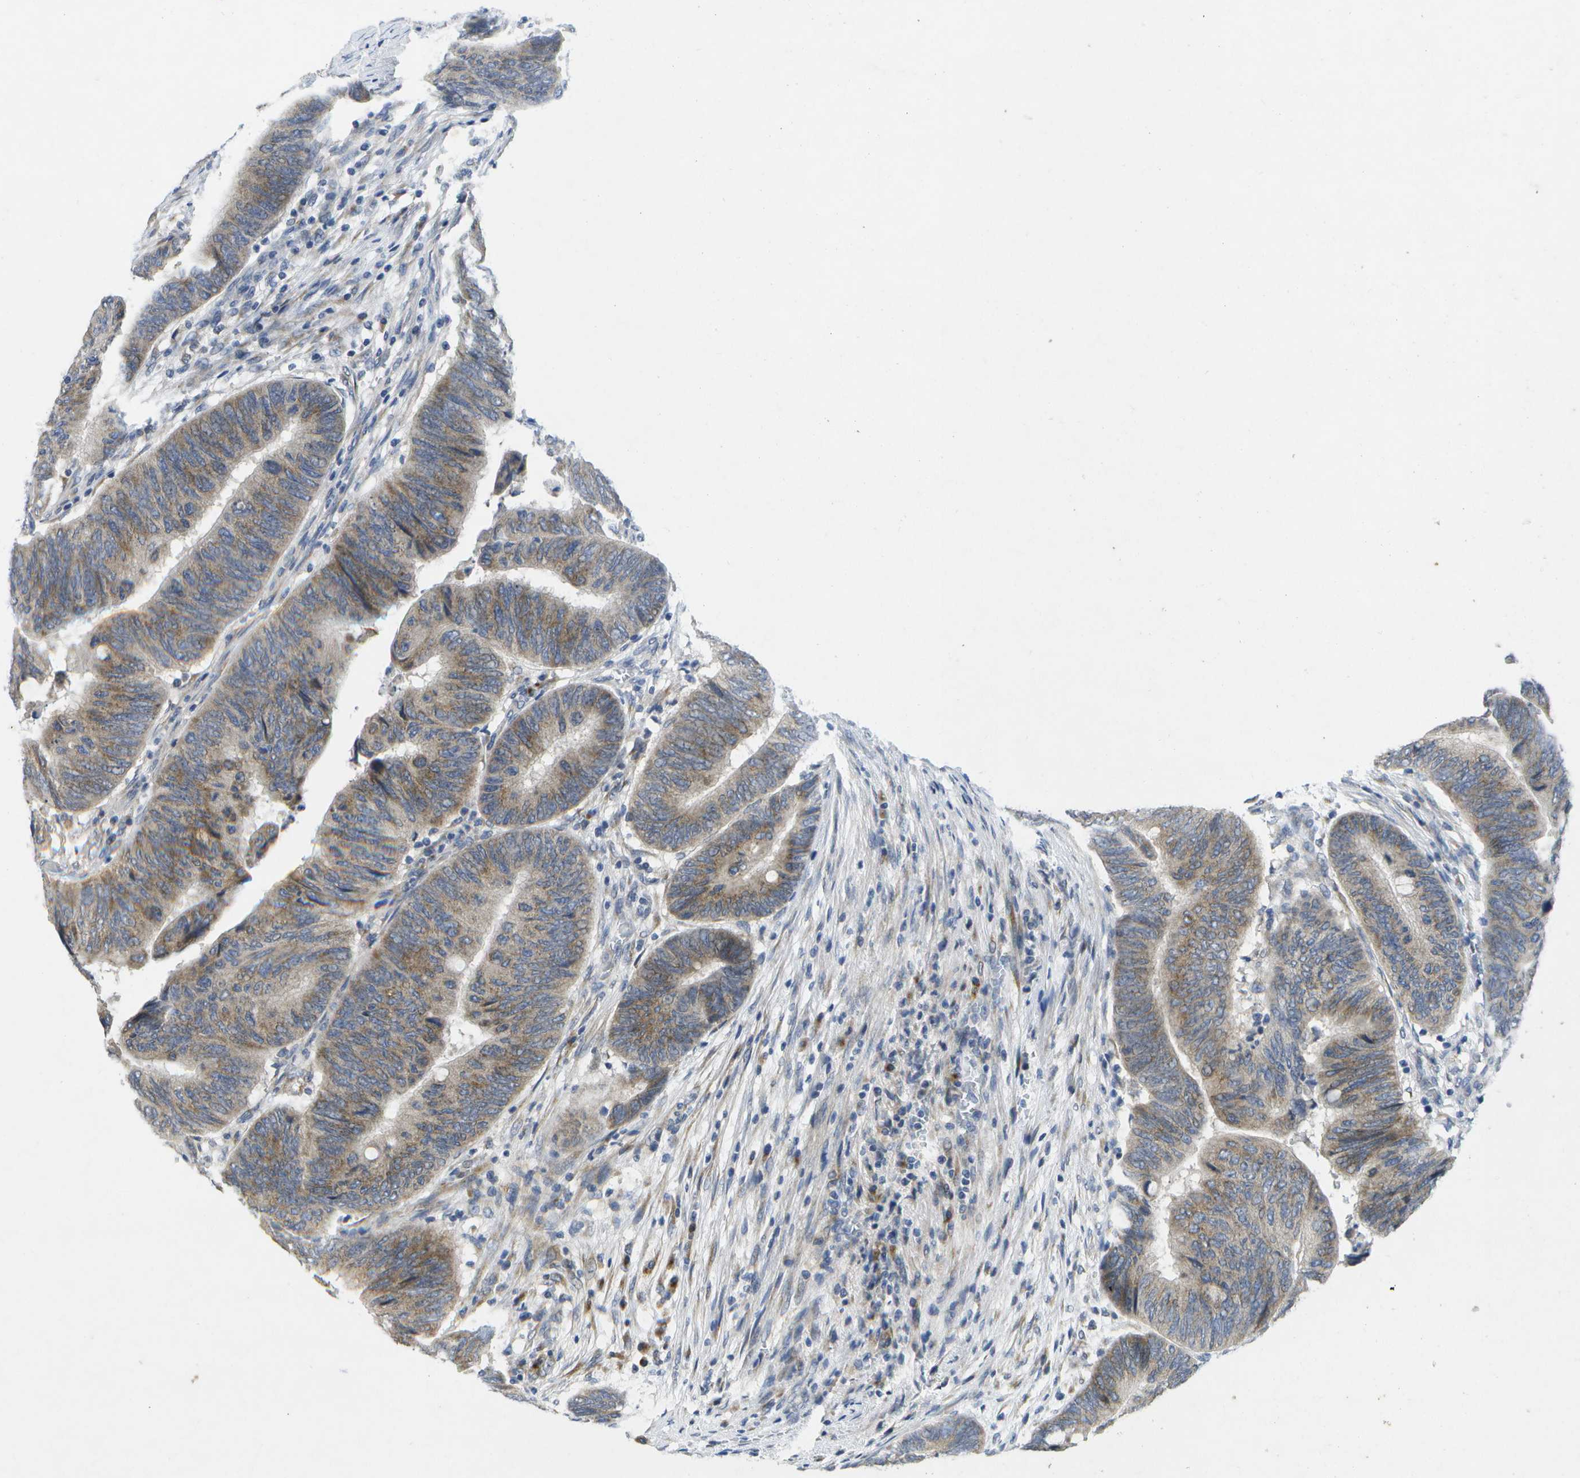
{"staining": {"intensity": "moderate", "quantity": "25%-75%", "location": "cytoplasmic/membranous"}, "tissue": "colorectal cancer", "cell_type": "Tumor cells", "image_type": "cancer", "snomed": [{"axis": "morphology", "description": "Normal tissue, NOS"}, {"axis": "morphology", "description": "Adenocarcinoma, NOS"}, {"axis": "topography", "description": "Rectum"}, {"axis": "topography", "description": "Peripheral nerve tissue"}], "caption": "Protein expression analysis of human colorectal cancer reveals moderate cytoplasmic/membranous staining in about 25%-75% of tumor cells.", "gene": "KDELR1", "patient": {"sex": "male", "age": 92}}